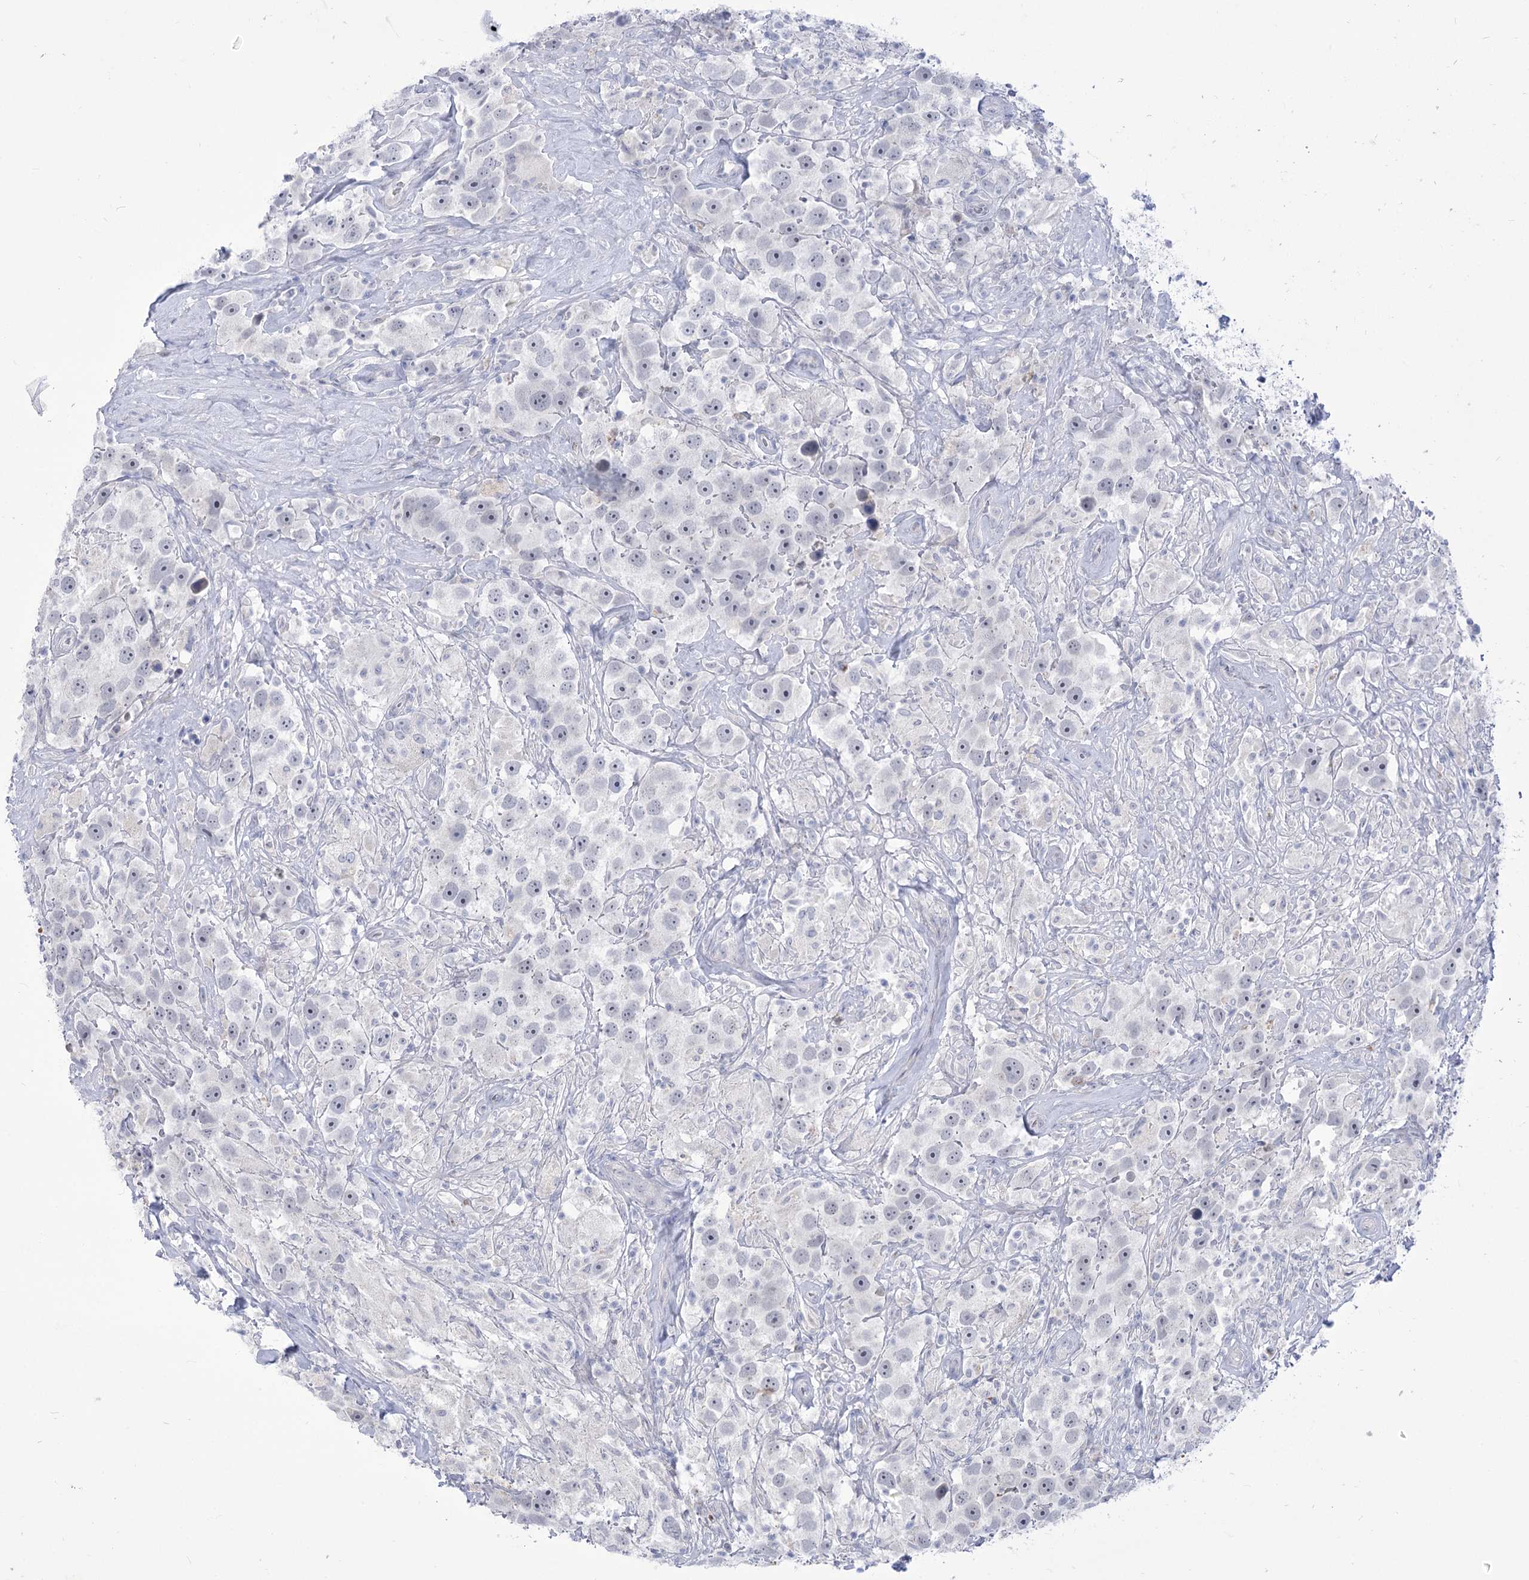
{"staining": {"intensity": "negative", "quantity": "none", "location": "none"}, "tissue": "testis cancer", "cell_type": "Tumor cells", "image_type": "cancer", "snomed": [{"axis": "morphology", "description": "Seminoma, NOS"}, {"axis": "topography", "description": "Testis"}], "caption": "Human testis cancer (seminoma) stained for a protein using immunohistochemistry (IHC) displays no staining in tumor cells.", "gene": "BEND7", "patient": {"sex": "male", "age": 49}}